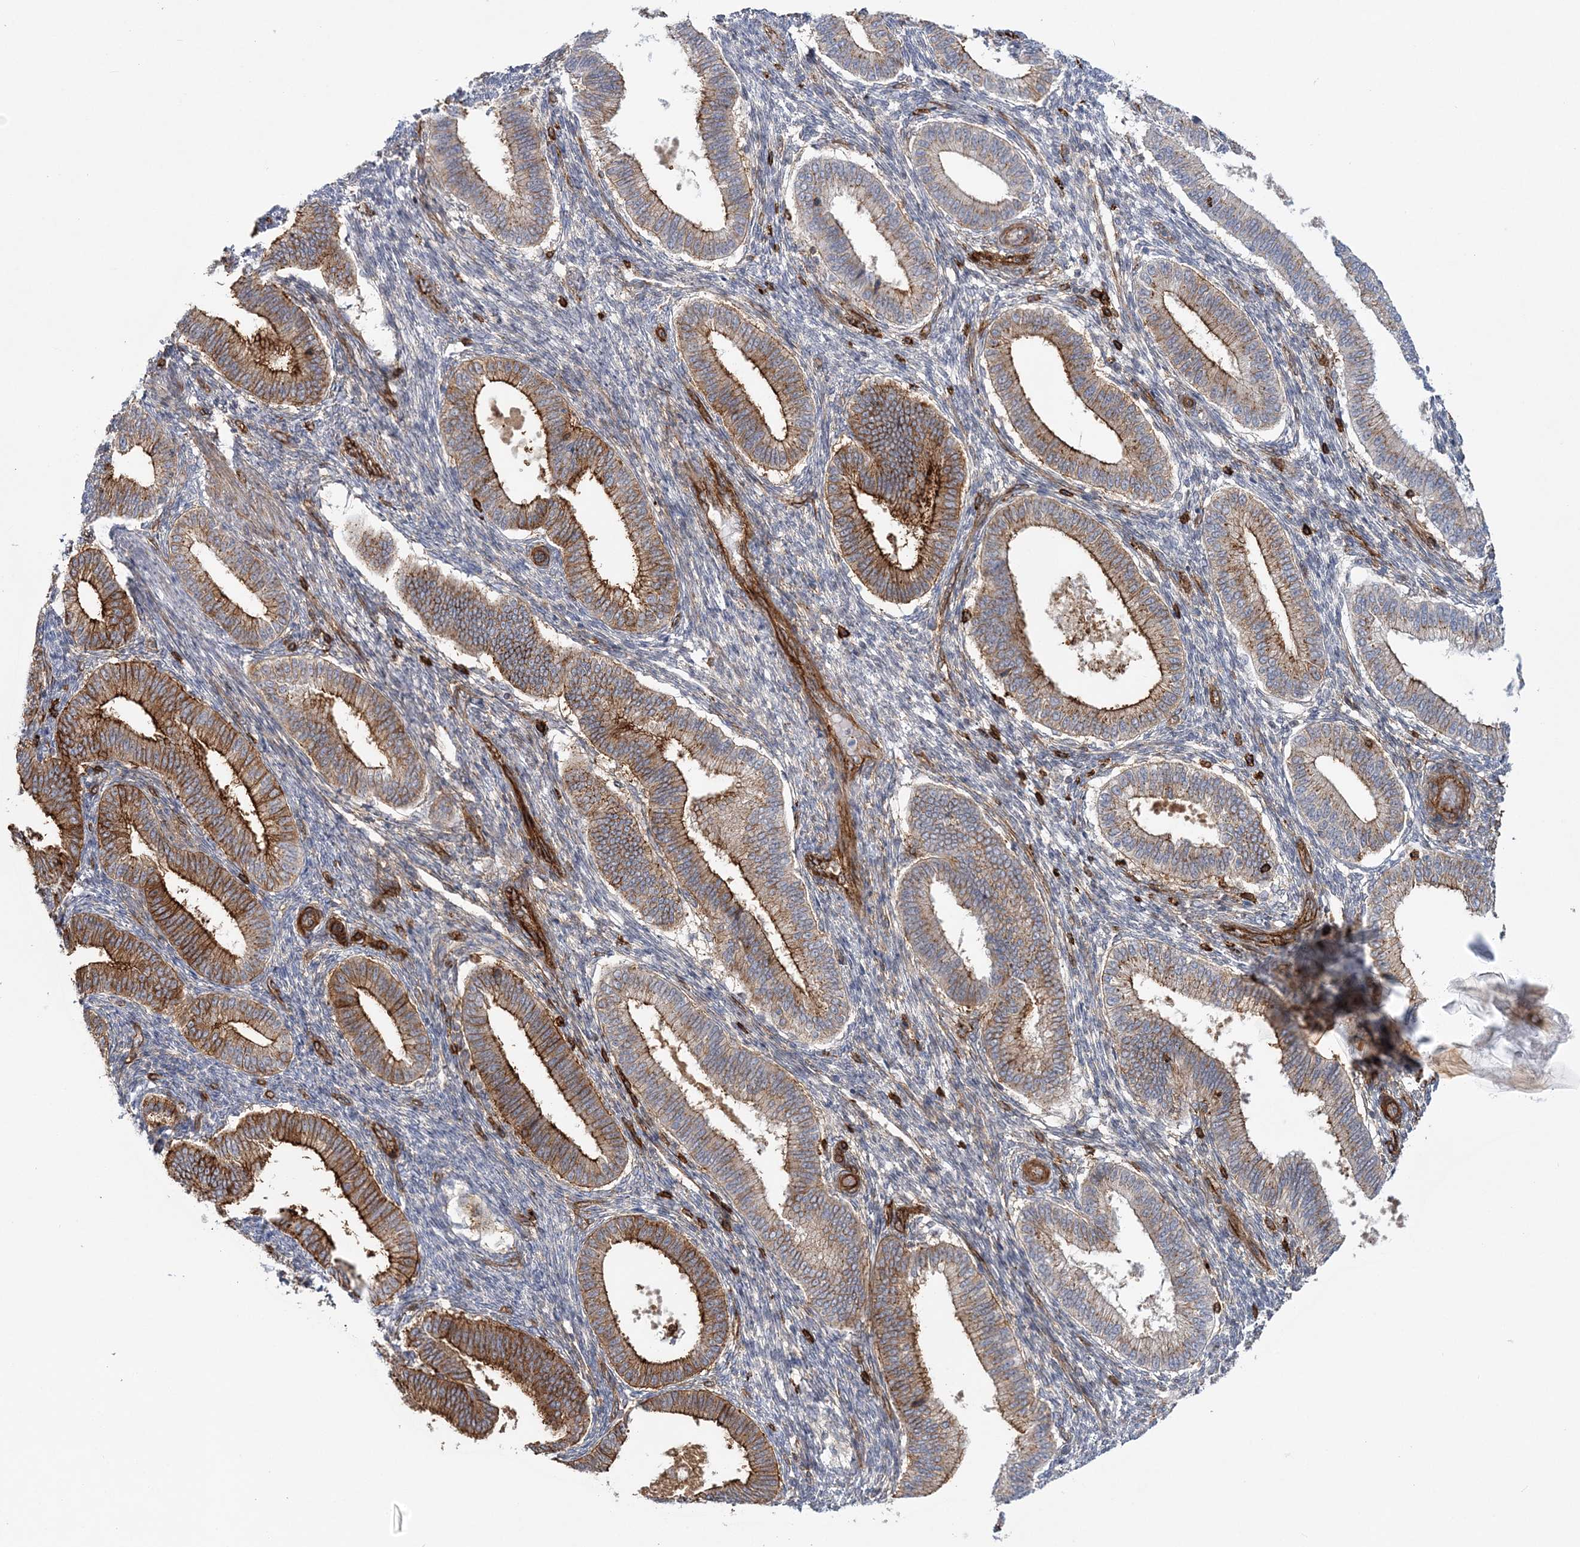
{"staining": {"intensity": "negative", "quantity": "none", "location": "none"}, "tissue": "endometrium", "cell_type": "Cells in endometrial stroma", "image_type": "normal", "snomed": [{"axis": "morphology", "description": "Normal tissue, NOS"}, {"axis": "topography", "description": "Endometrium"}], "caption": "Human endometrium stained for a protein using immunohistochemistry exhibits no staining in cells in endometrial stroma.", "gene": "AFAP1L2", "patient": {"sex": "female", "age": 39}}